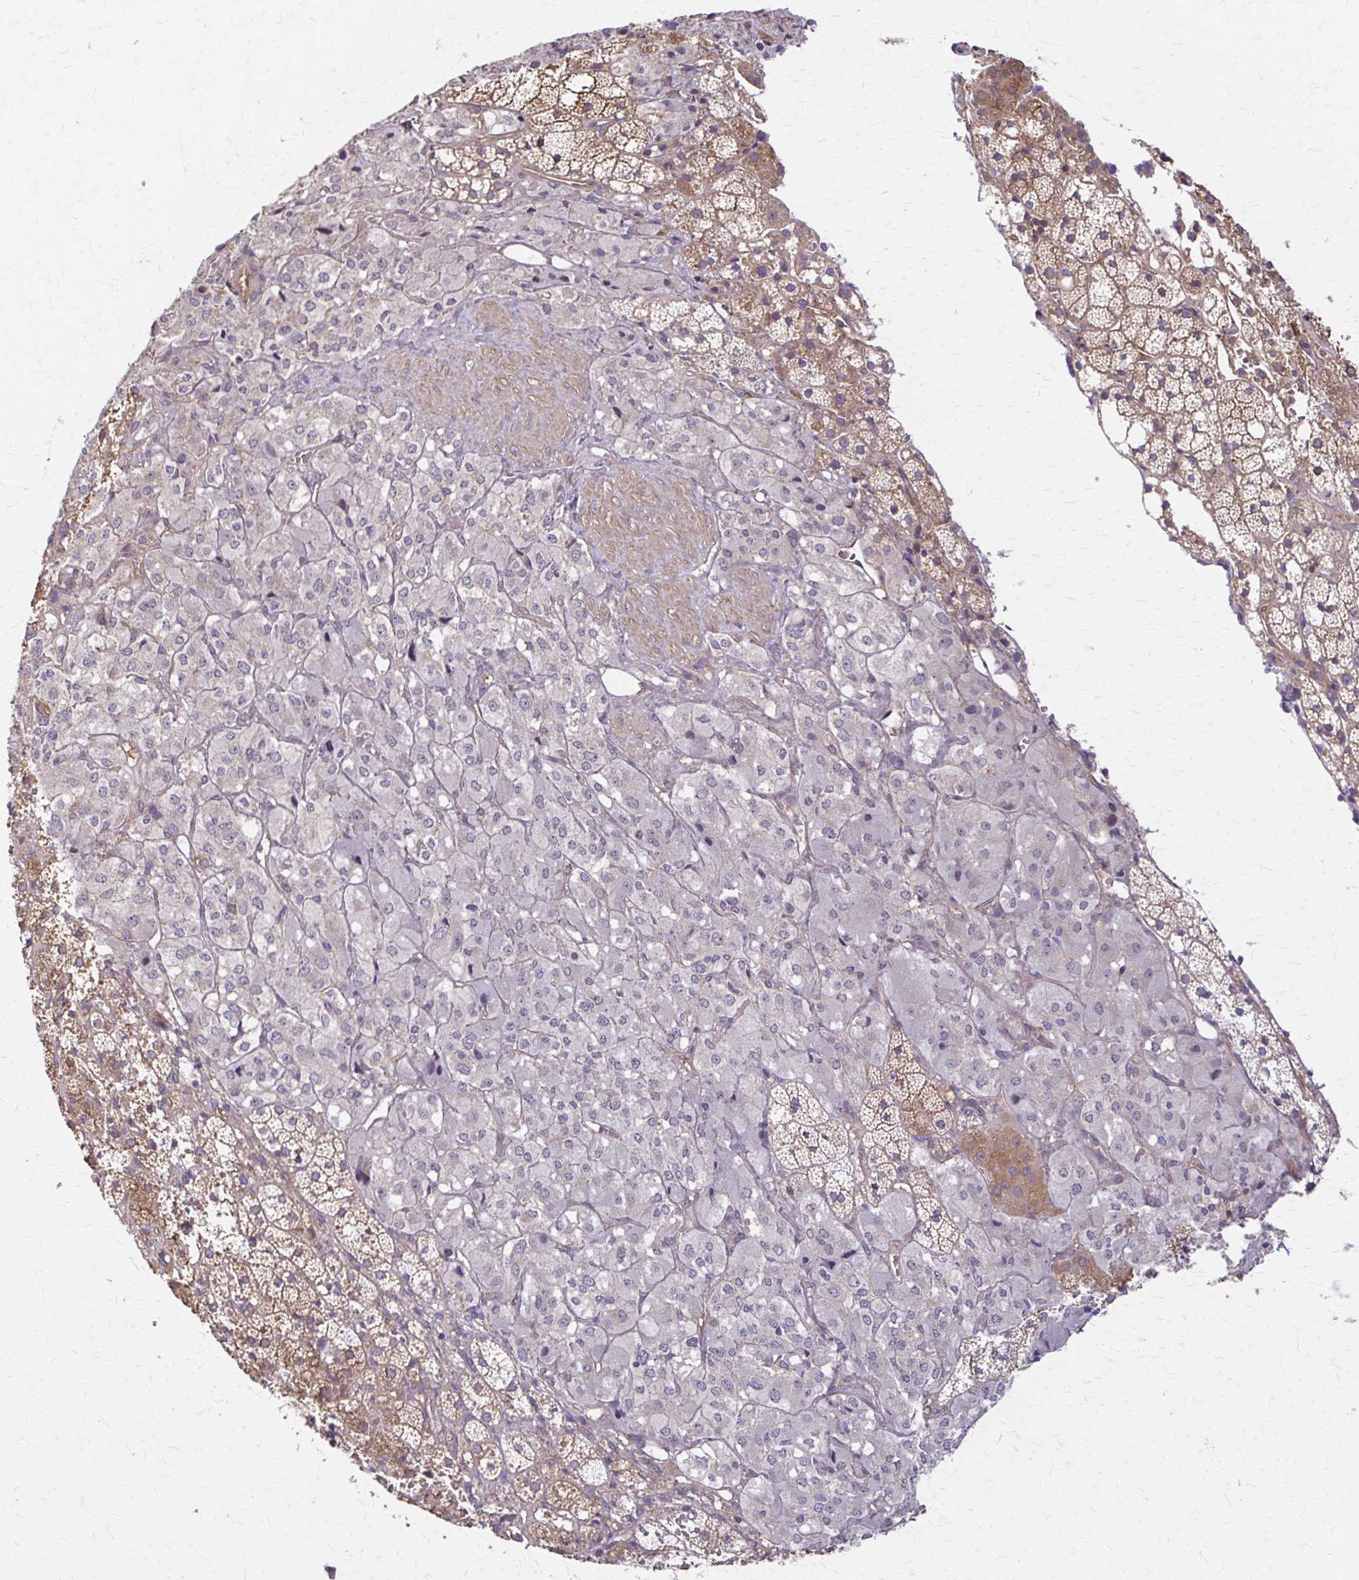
{"staining": {"intensity": "weak", "quantity": "25%-75%", "location": "cytoplasmic/membranous"}, "tissue": "adrenal gland", "cell_type": "Glandular cells", "image_type": "normal", "snomed": [{"axis": "morphology", "description": "Normal tissue, NOS"}, {"axis": "topography", "description": "Adrenal gland"}], "caption": "Protein expression analysis of normal adrenal gland demonstrates weak cytoplasmic/membranous expression in about 25%-75% of glandular cells. (Stains: DAB (3,3'-diaminobenzidine) in brown, nuclei in blue, Microscopy: brightfield microscopy at high magnification).", "gene": "DSP", "patient": {"sex": "male", "age": 53}}